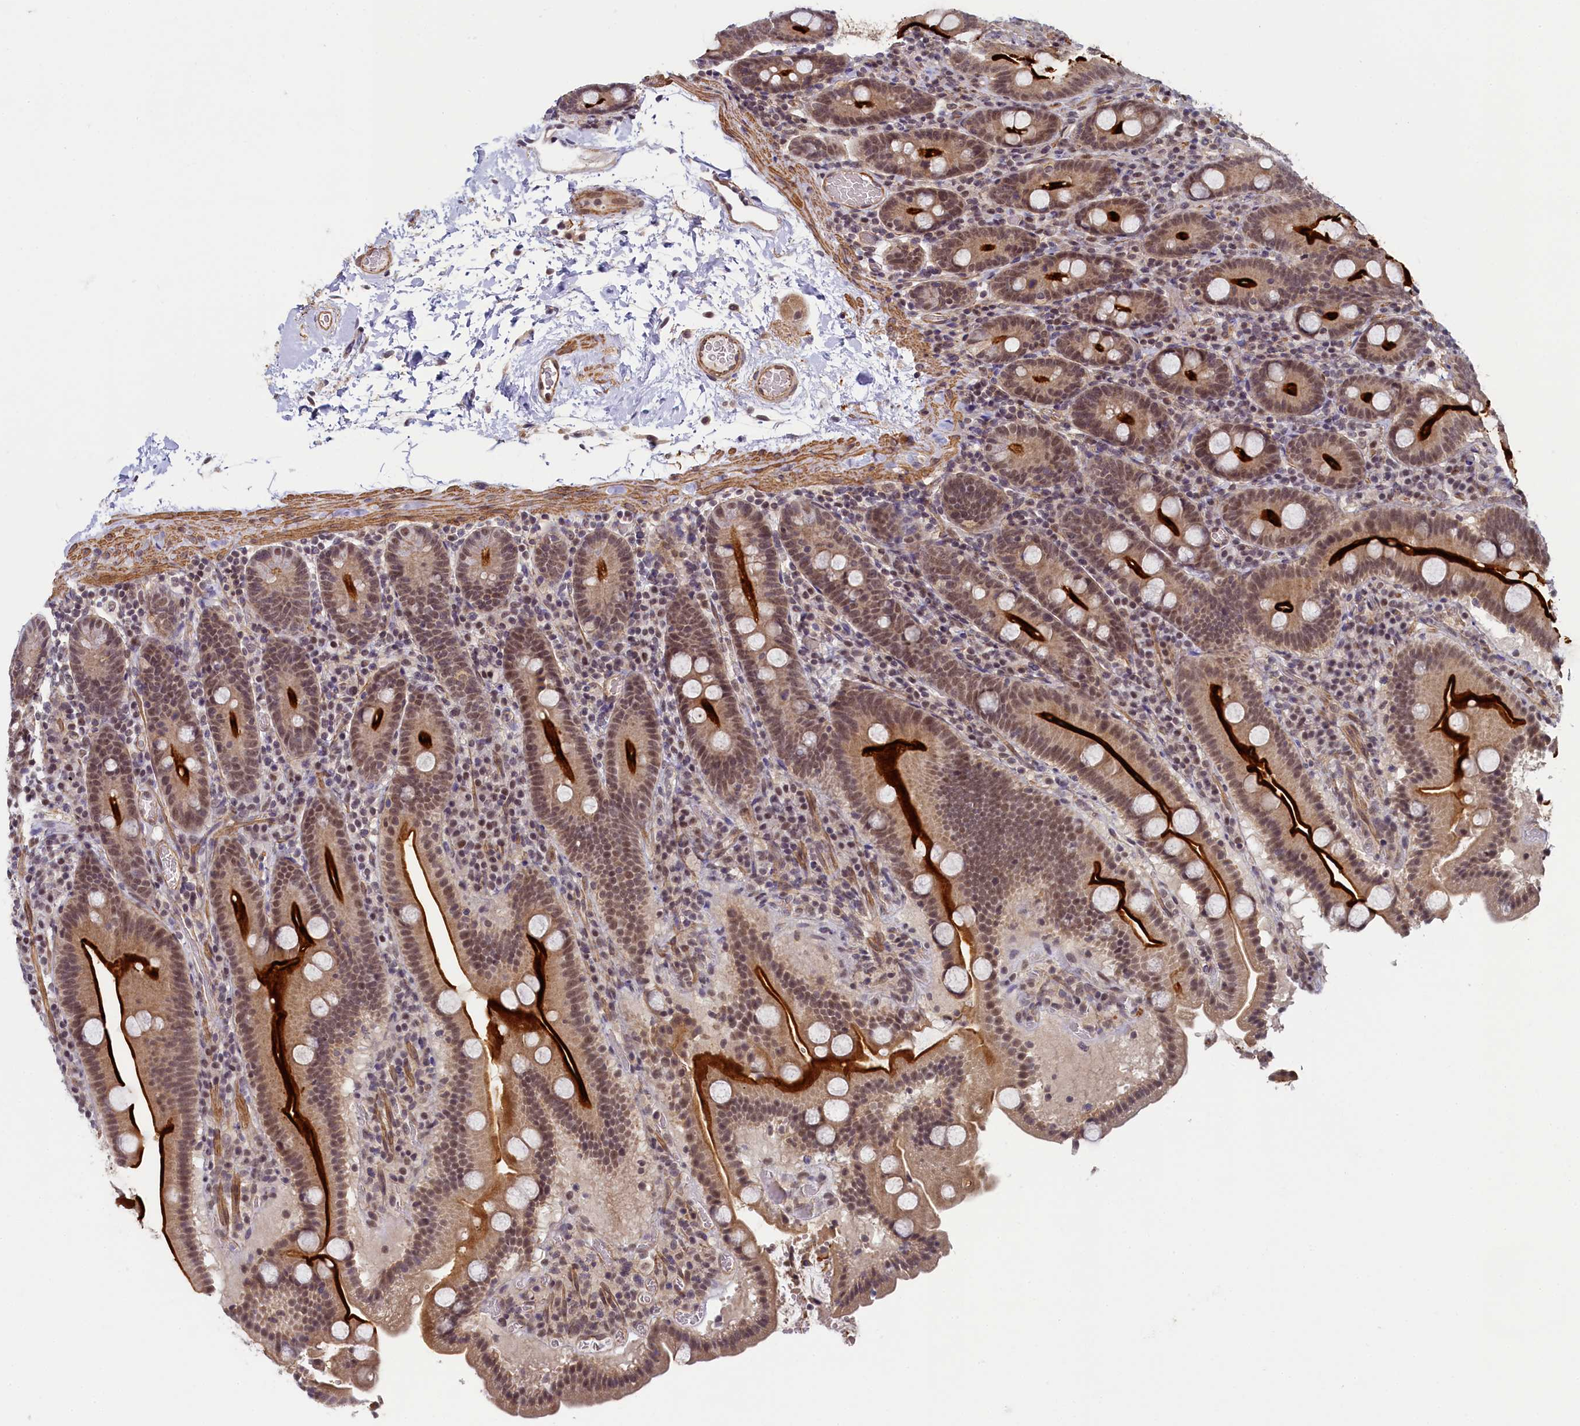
{"staining": {"intensity": "strong", "quantity": "25%-75%", "location": "cytoplasmic/membranous,nuclear"}, "tissue": "duodenum", "cell_type": "Glandular cells", "image_type": "normal", "snomed": [{"axis": "morphology", "description": "Normal tissue, NOS"}, {"axis": "topography", "description": "Duodenum"}], "caption": "Duodenum stained with a brown dye shows strong cytoplasmic/membranous,nuclear positive positivity in about 25%-75% of glandular cells.", "gene": "INTS14", "patient": {"sex": "male", "age": 55}}